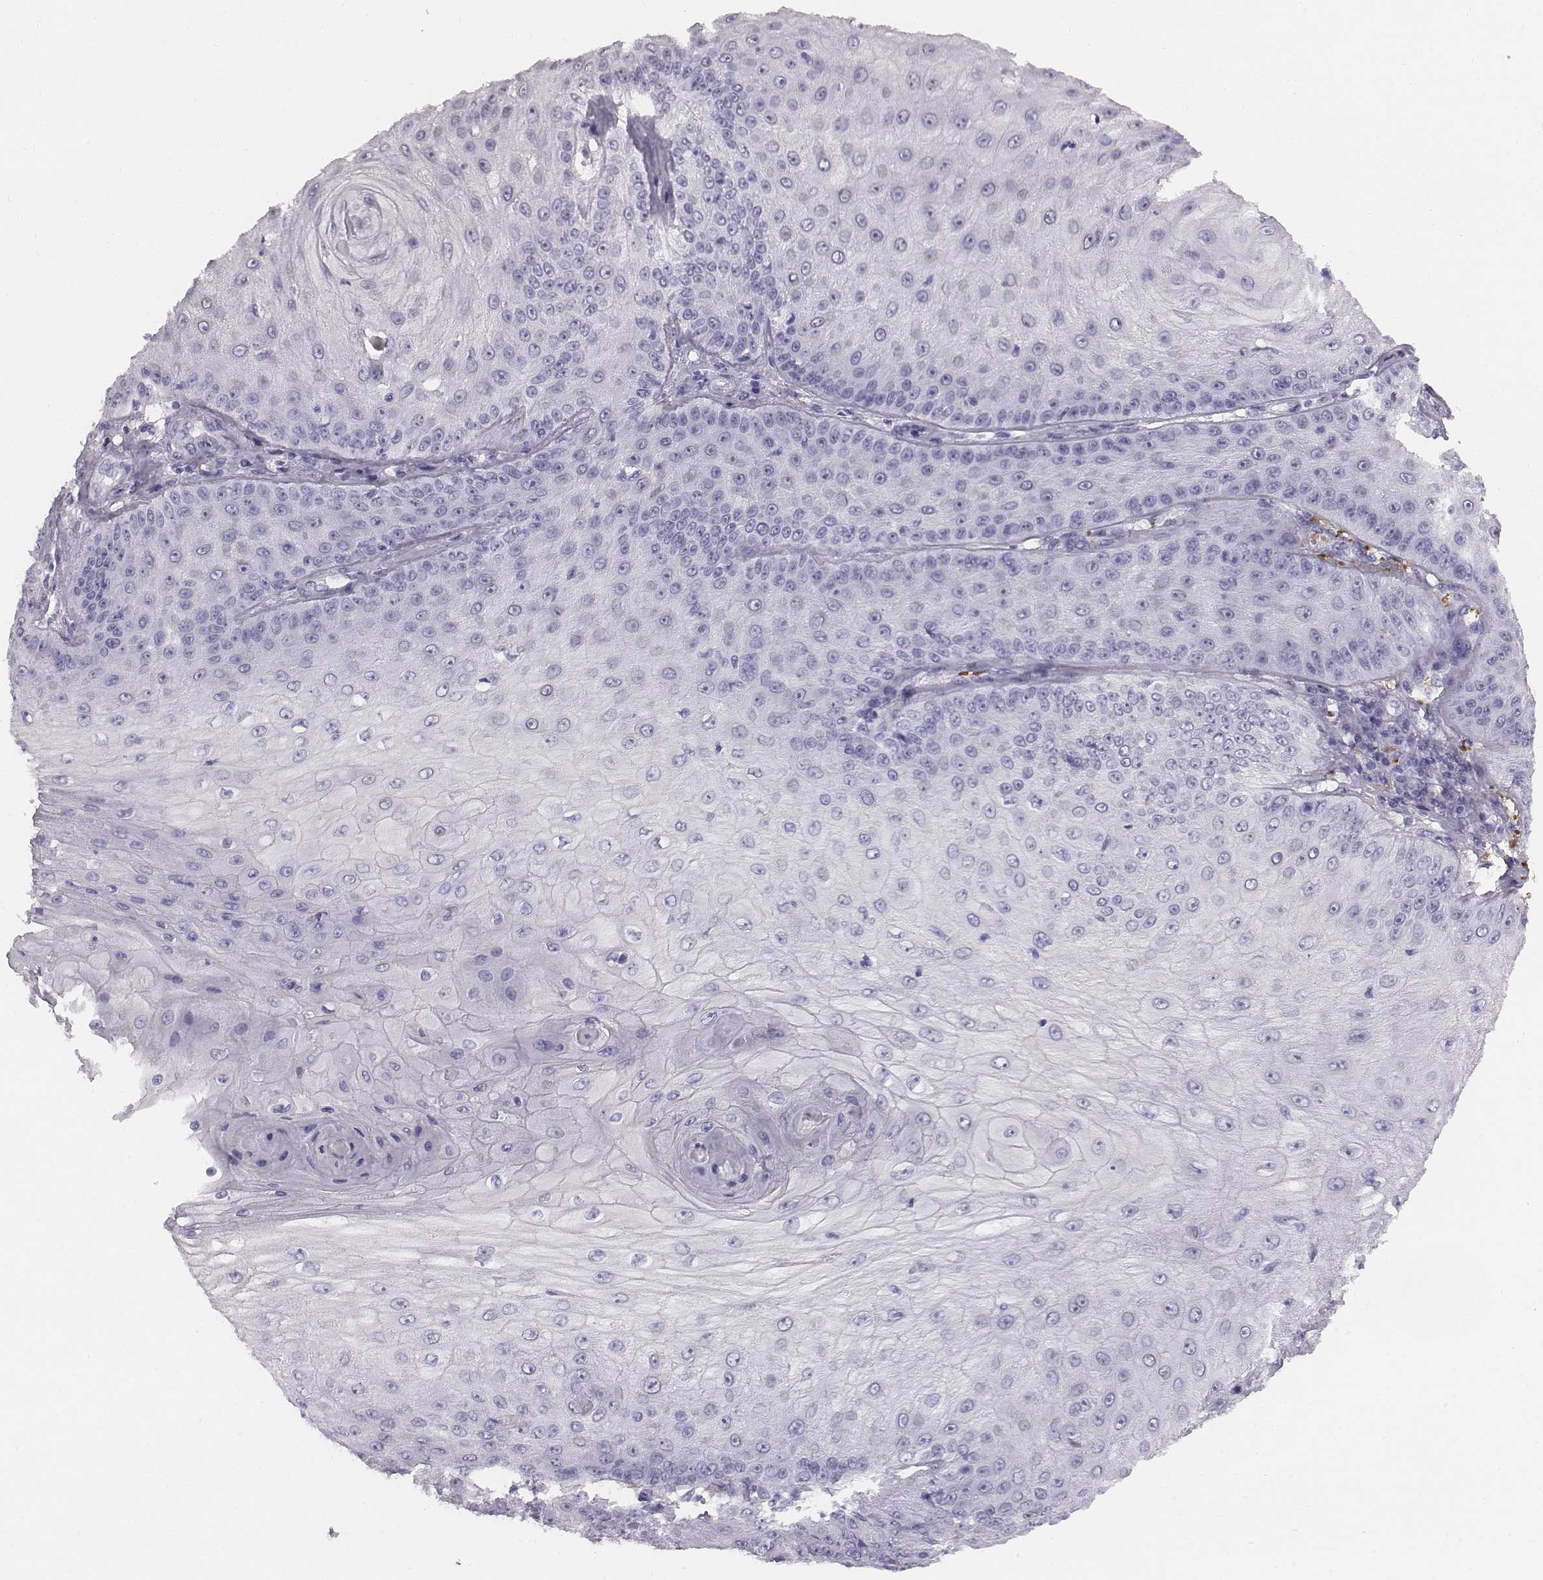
{"staining": {"intensity": "negative", "quantity": "none", "location": "none"}, "tissue": "skin cancer", "cell_type": "Tumor cells", "image_type": "cancer", "snomed": [{"axis": "morphology", "description": "Squamous cell carcinoma, NOS"}, {"axis": "topography", "description": "Skin"}], "caption": "Micrograph shows no significant protein positivity in tumor cells of squamous cell carcinoma (skin).", "gene": "HBZ", "patient": {"sex": "male", "age": 70}}